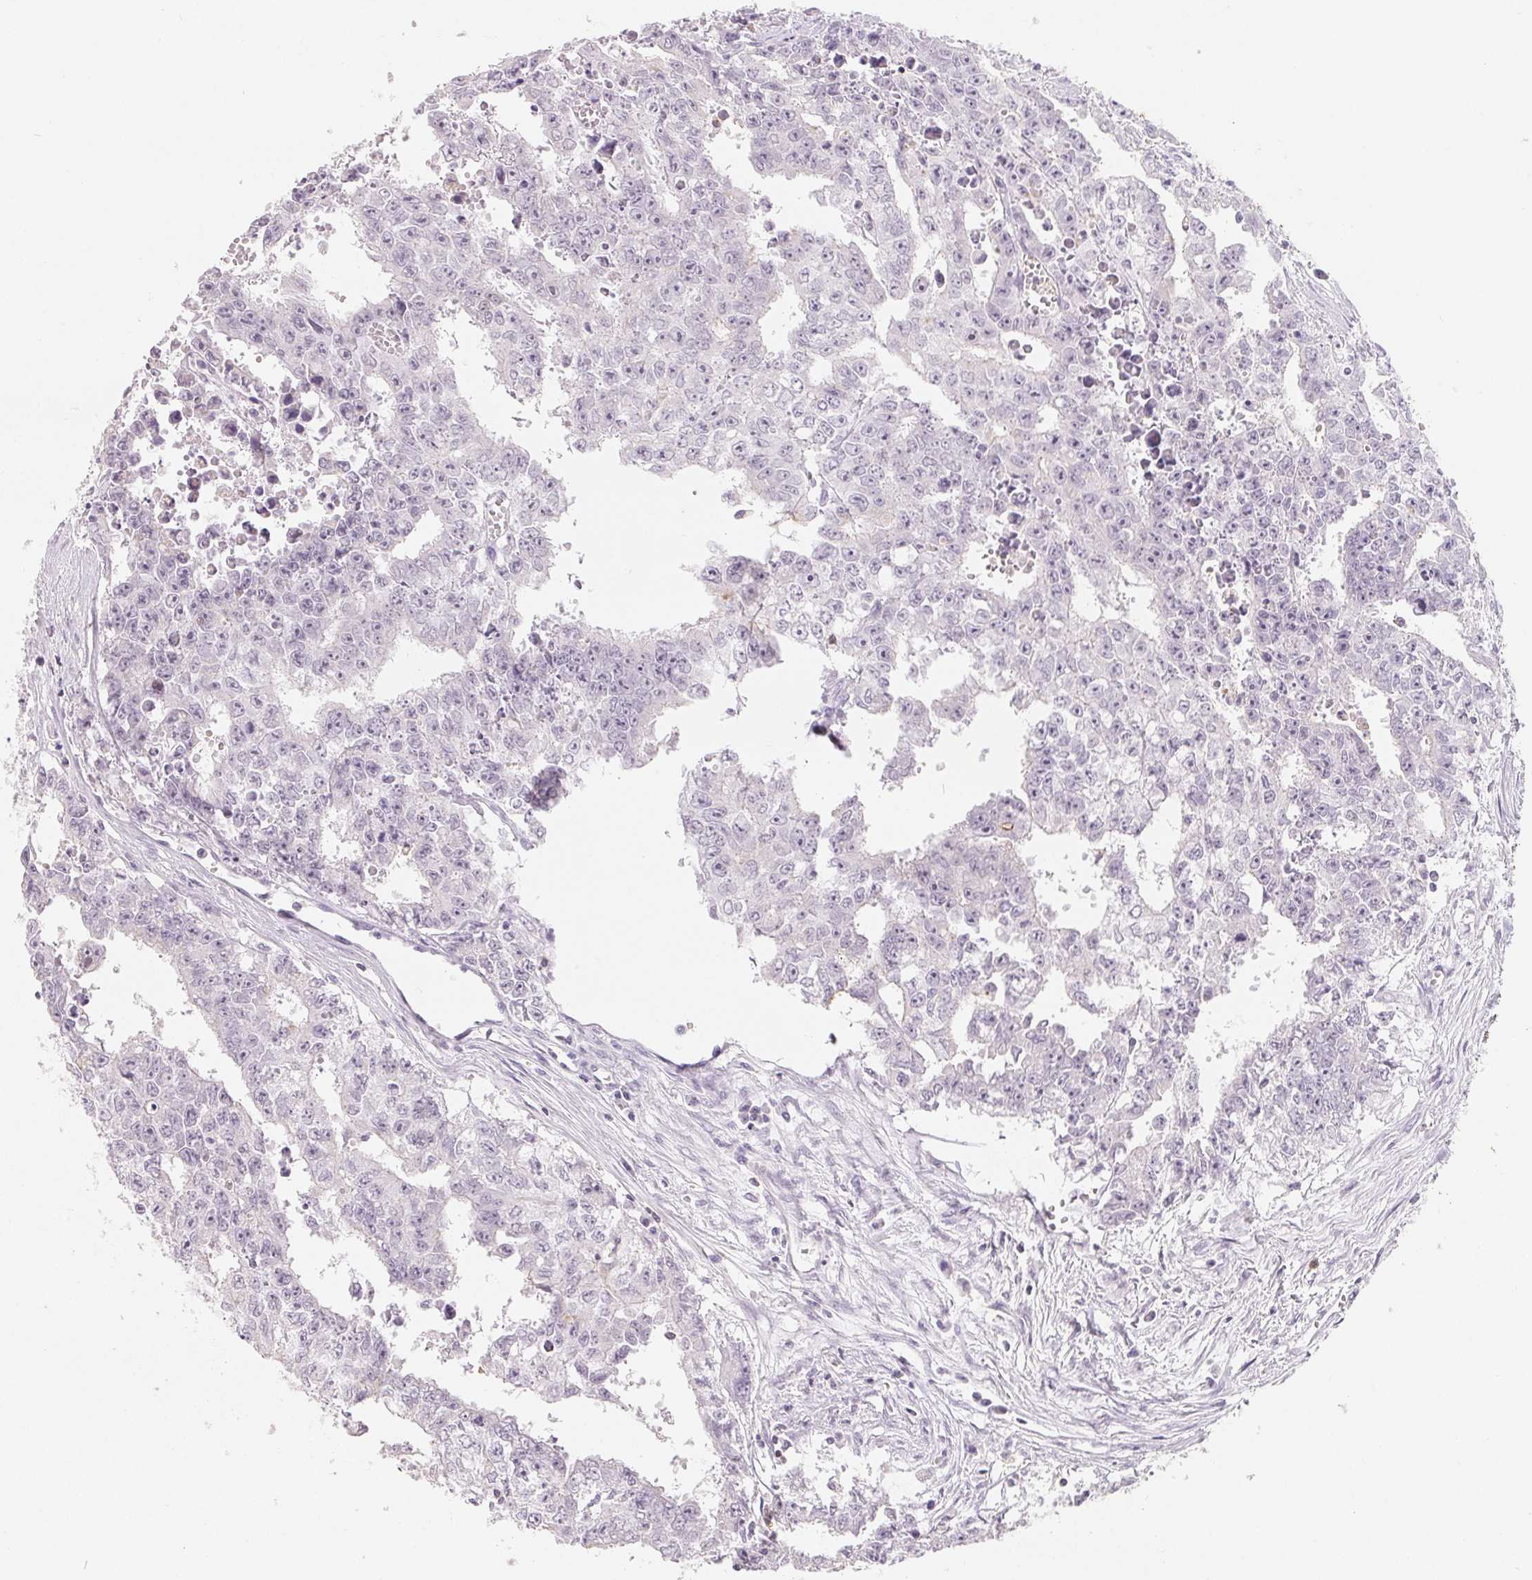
{"staining": {"intensity": "negative", "quantity": "none", "location": "none"}, "tissue": "testis cancer", "cell_type": "Tumor cells", "image_type": "cancer", "snomed": [{"axis": "morphology", "description": "Carcinoma, Embryonal, NOS"}, {"axis": "morphology", "description": "Teratoma, malignant, NOS"}, {"axis": "topography", "description": "Testis"}], "caption": "DAB immunohistochemical staining of human testis cancer (teratoma (malignant)) shows no significant positivity in tumor cells.", "gene": "CD69", "patient": {"sex": "male", "age": 24}}